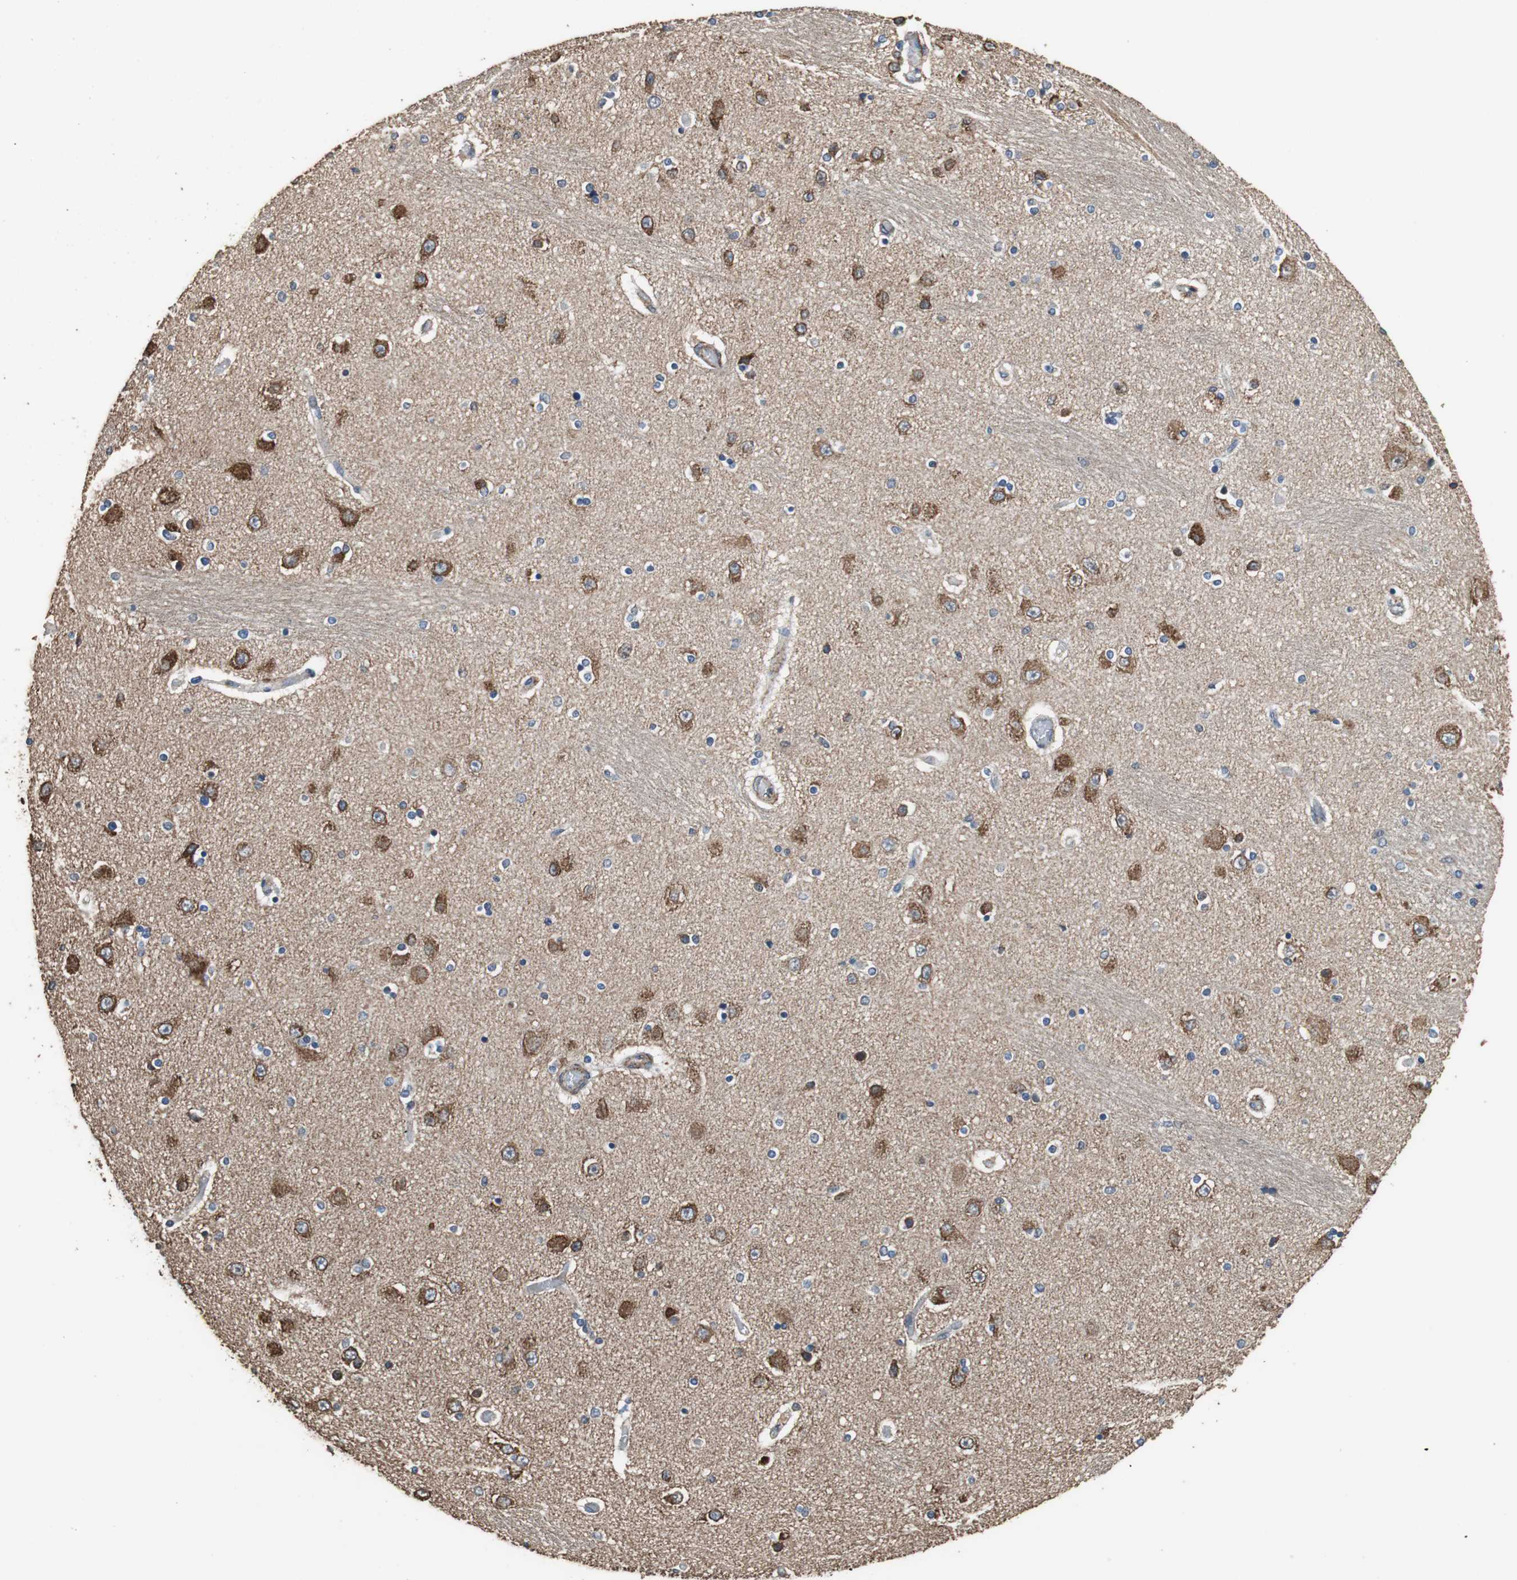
{"staining": {"intensity": "moderate", "quantity": "25%-75%", "location": "cytoplasmic/membranous"}, "tissue": "hippocampus", "cell_type": "Glial cells", "image_type": "normal", "snomed": [{"axis": "morphology", "description": "Normal tissue, NOS"}, {"axis": "topography", "description": "Hippocampus"}], "caption": "This photomicrograph displays normal hippocampus stained with IHC to label a protein in brown. The cytoplasmic/membranous of glial cells show moderate positivity for the protein. Nuclei are counter-stained blue.", "gene": "PRKRA", "patient": {"sex": "female", "age": 54}}